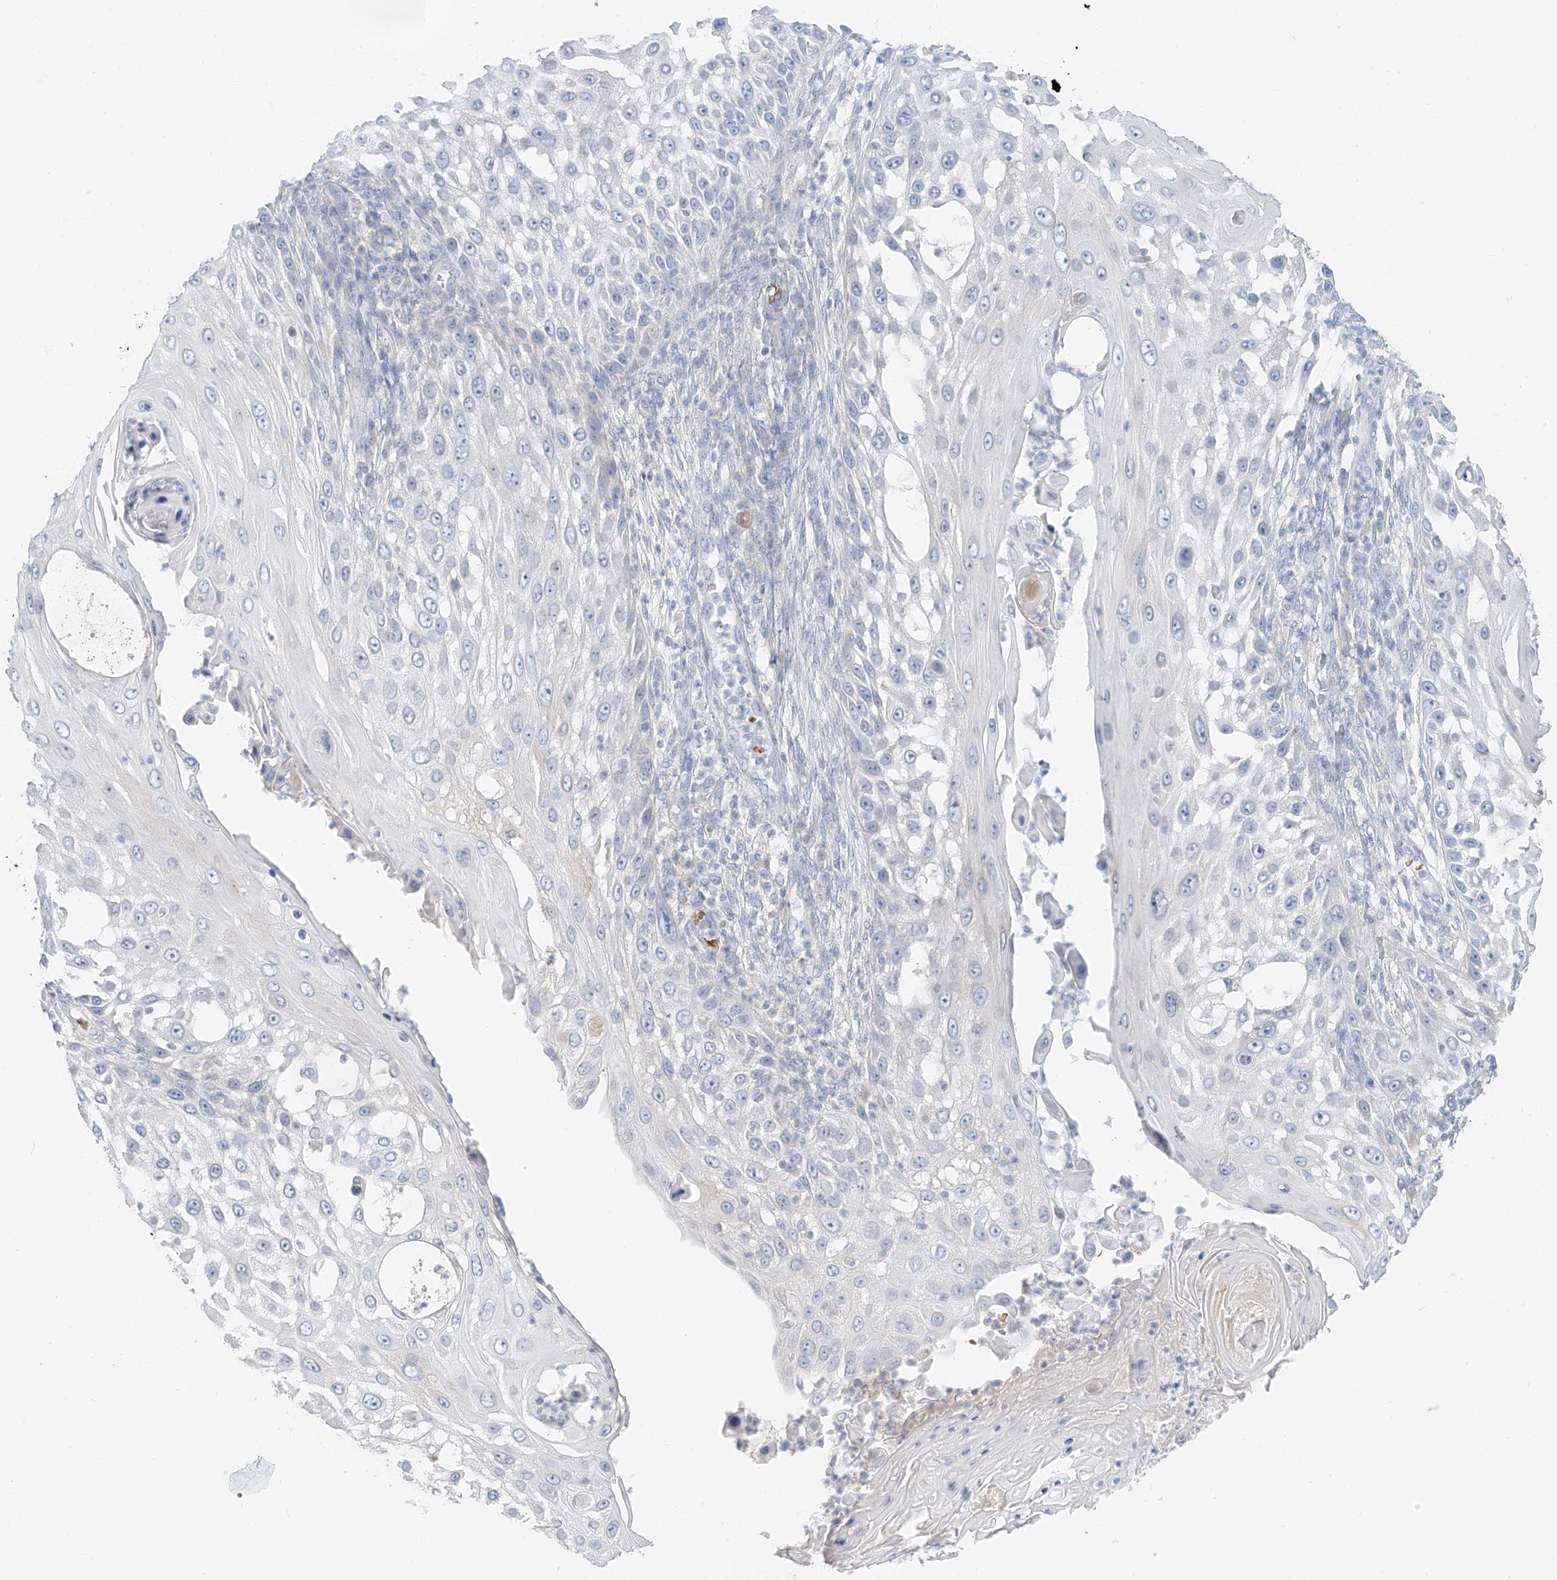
{"staining": {"intensity": "negative", "quantity": "none", "location": "none"}, "tissue": "skin cancer", "cell_type": "Tumor cells", "image_type": "cancer", "snomed": [{"axis": "morphology", "description": "Squamous cell carcinoma, NOS"}, {"axis": "topography", "description": "Skin"}], "caption": "Immunohistochemistry (IHC) photomicrograph of neoplastic tissue: human skin cancer stained with DAB demonstrates no significant protein staining in tumor cells.", "gene": "PGC", "patient": {"sex": "female", "age": 44}}